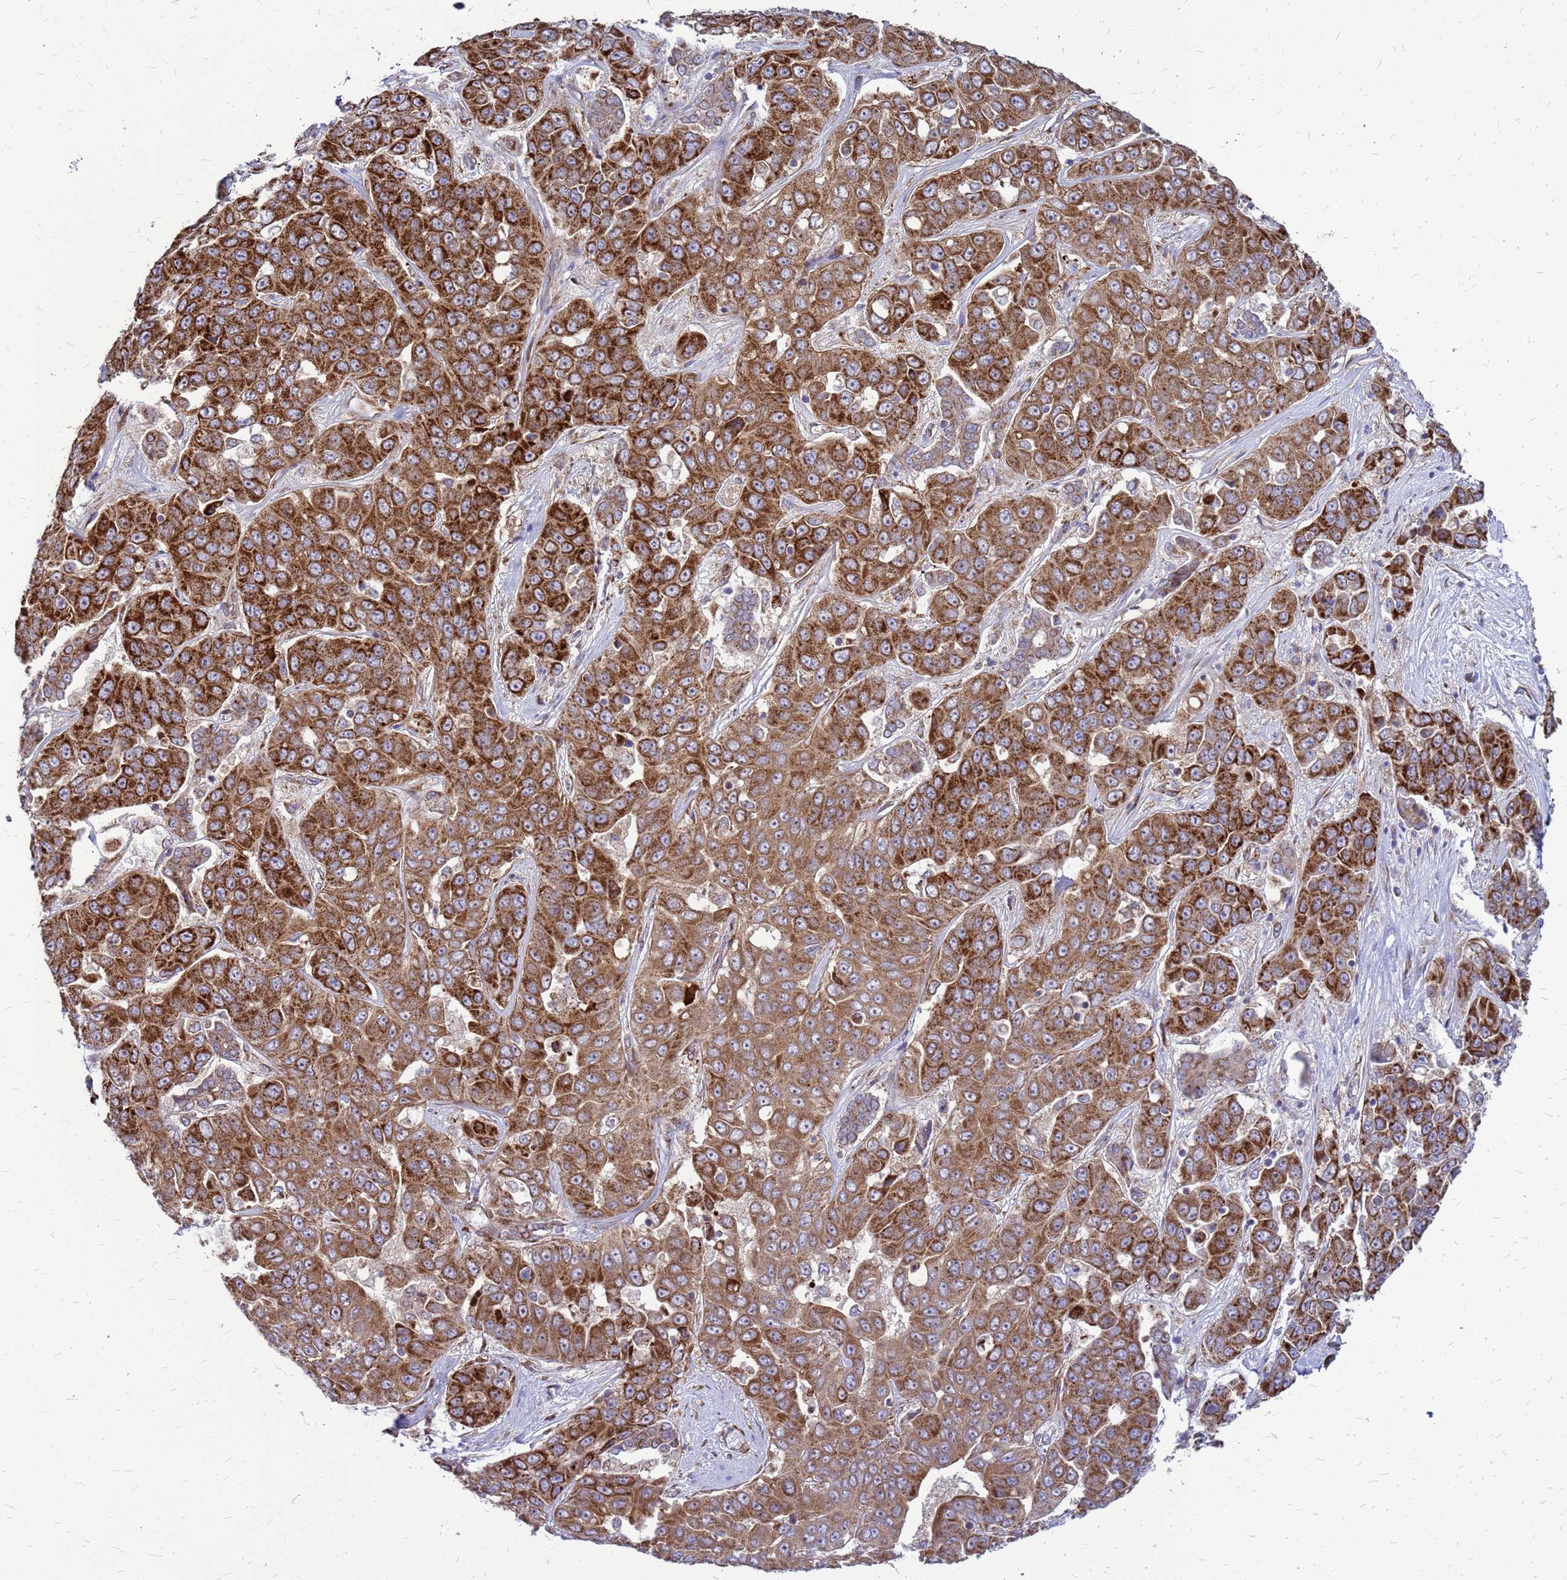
{"staining": {"intensity": "strong", "quantity": ">75%", "location": "cytoplasmic/membranous"}, "tissue": "liver cancer", "cell_type": "Tumor cells", "image_type": "cancer", "snomed": [{"axis": "morphology", "description": "Cholangiocarcinoma"}, {"axis": "topography", "description": "Liver"}], "caption": "Approximately >75% of tumor cells in human liver cancer (cholangiocarcinoma) reveal strong cytoplasmic/membranous protein expression as visualized by brown immunohistochemical staining.", "gene": "FSTL4", "patient": {"sex": "female", "age": 52}}